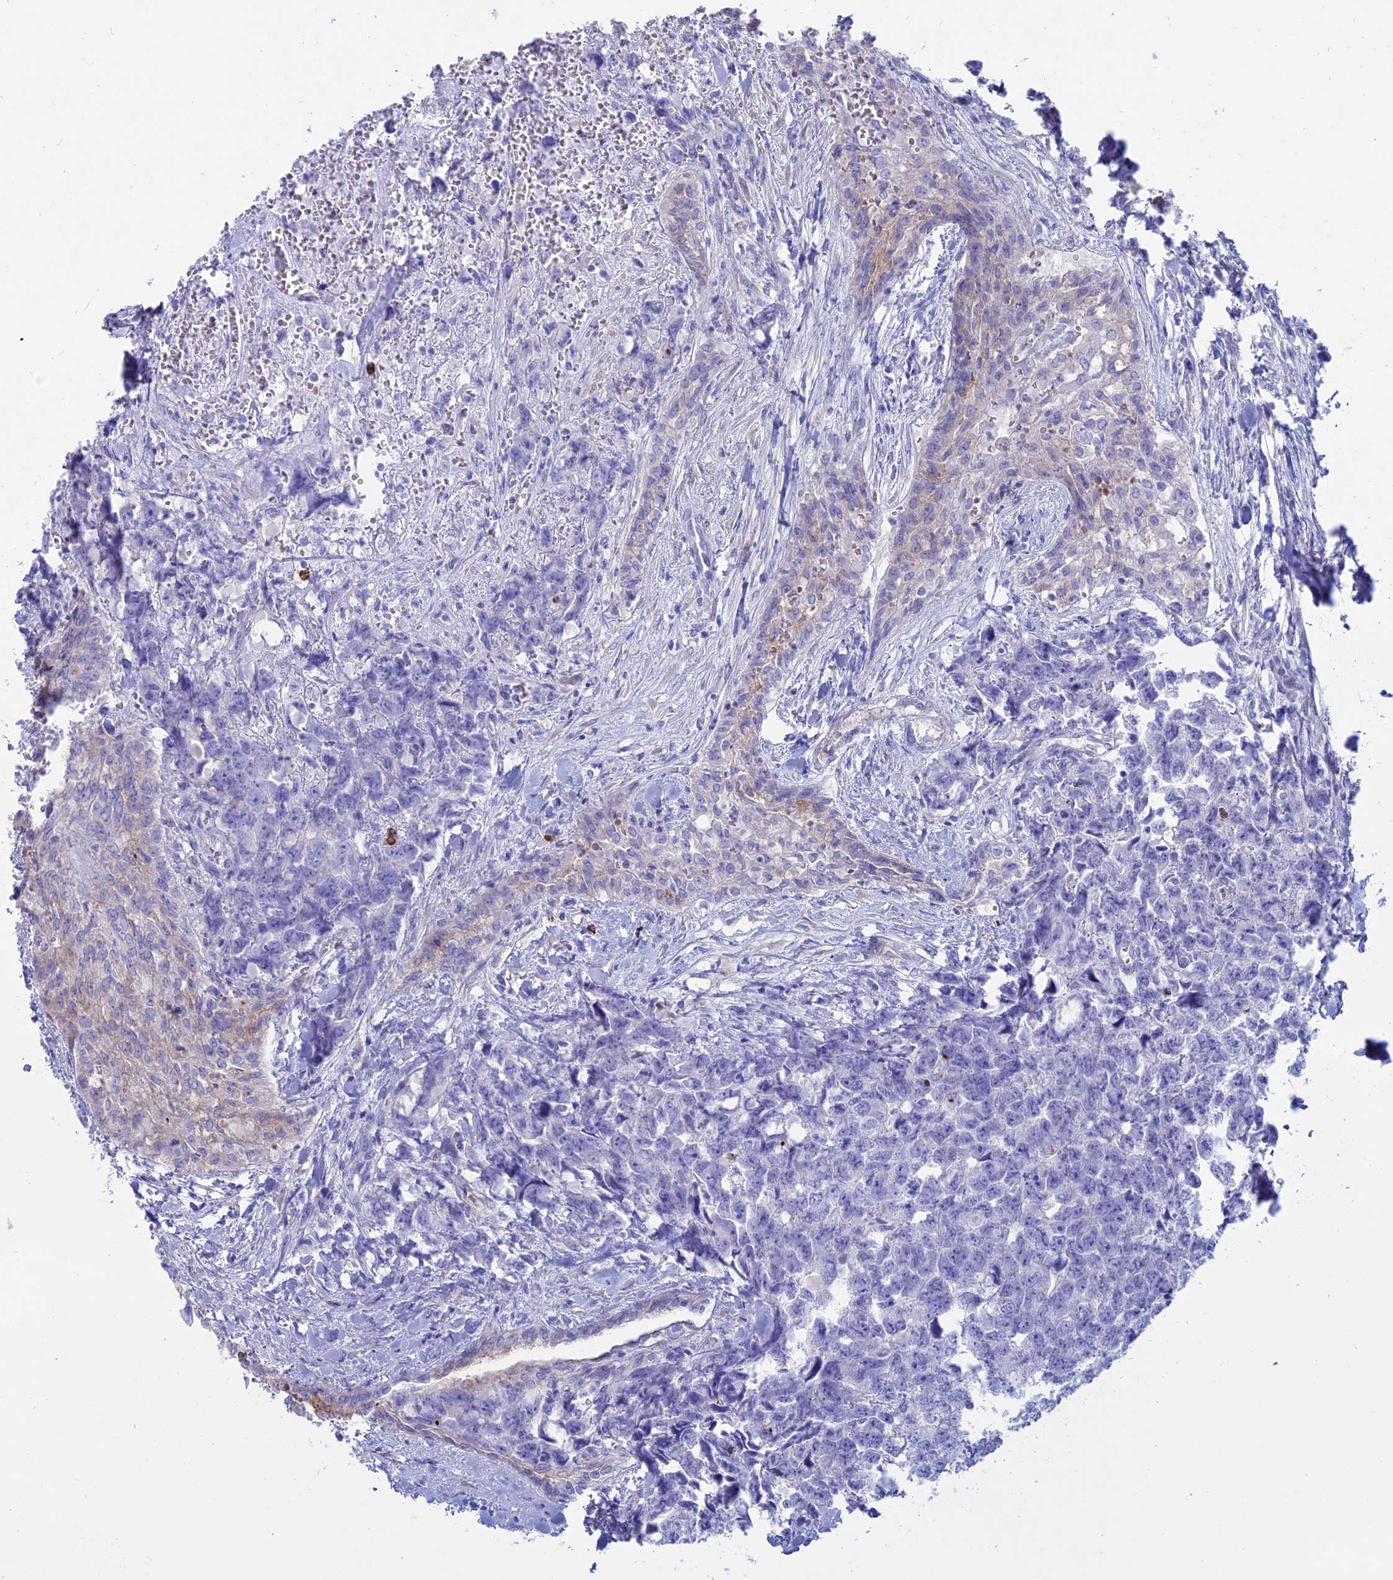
{"staining": {"intensity": "negative", "quantity": "none", "location": "none"}, "tissue": "testis cancer", "cell_type": "Tumor cells", "image_type": "cancer", "snomed": [{"axis": "morphology", "description": "Carcinoma, Embryonal, NOS"}, {"axis": "topography", "description": "Testis"}], "caption": "A micrograph of testis embryonal carcinoma stained for a protein demonstrates no brown staining in tumor cells.", "gene": "OR2AE1", "patient": {"sex": "male", "age": 31}}